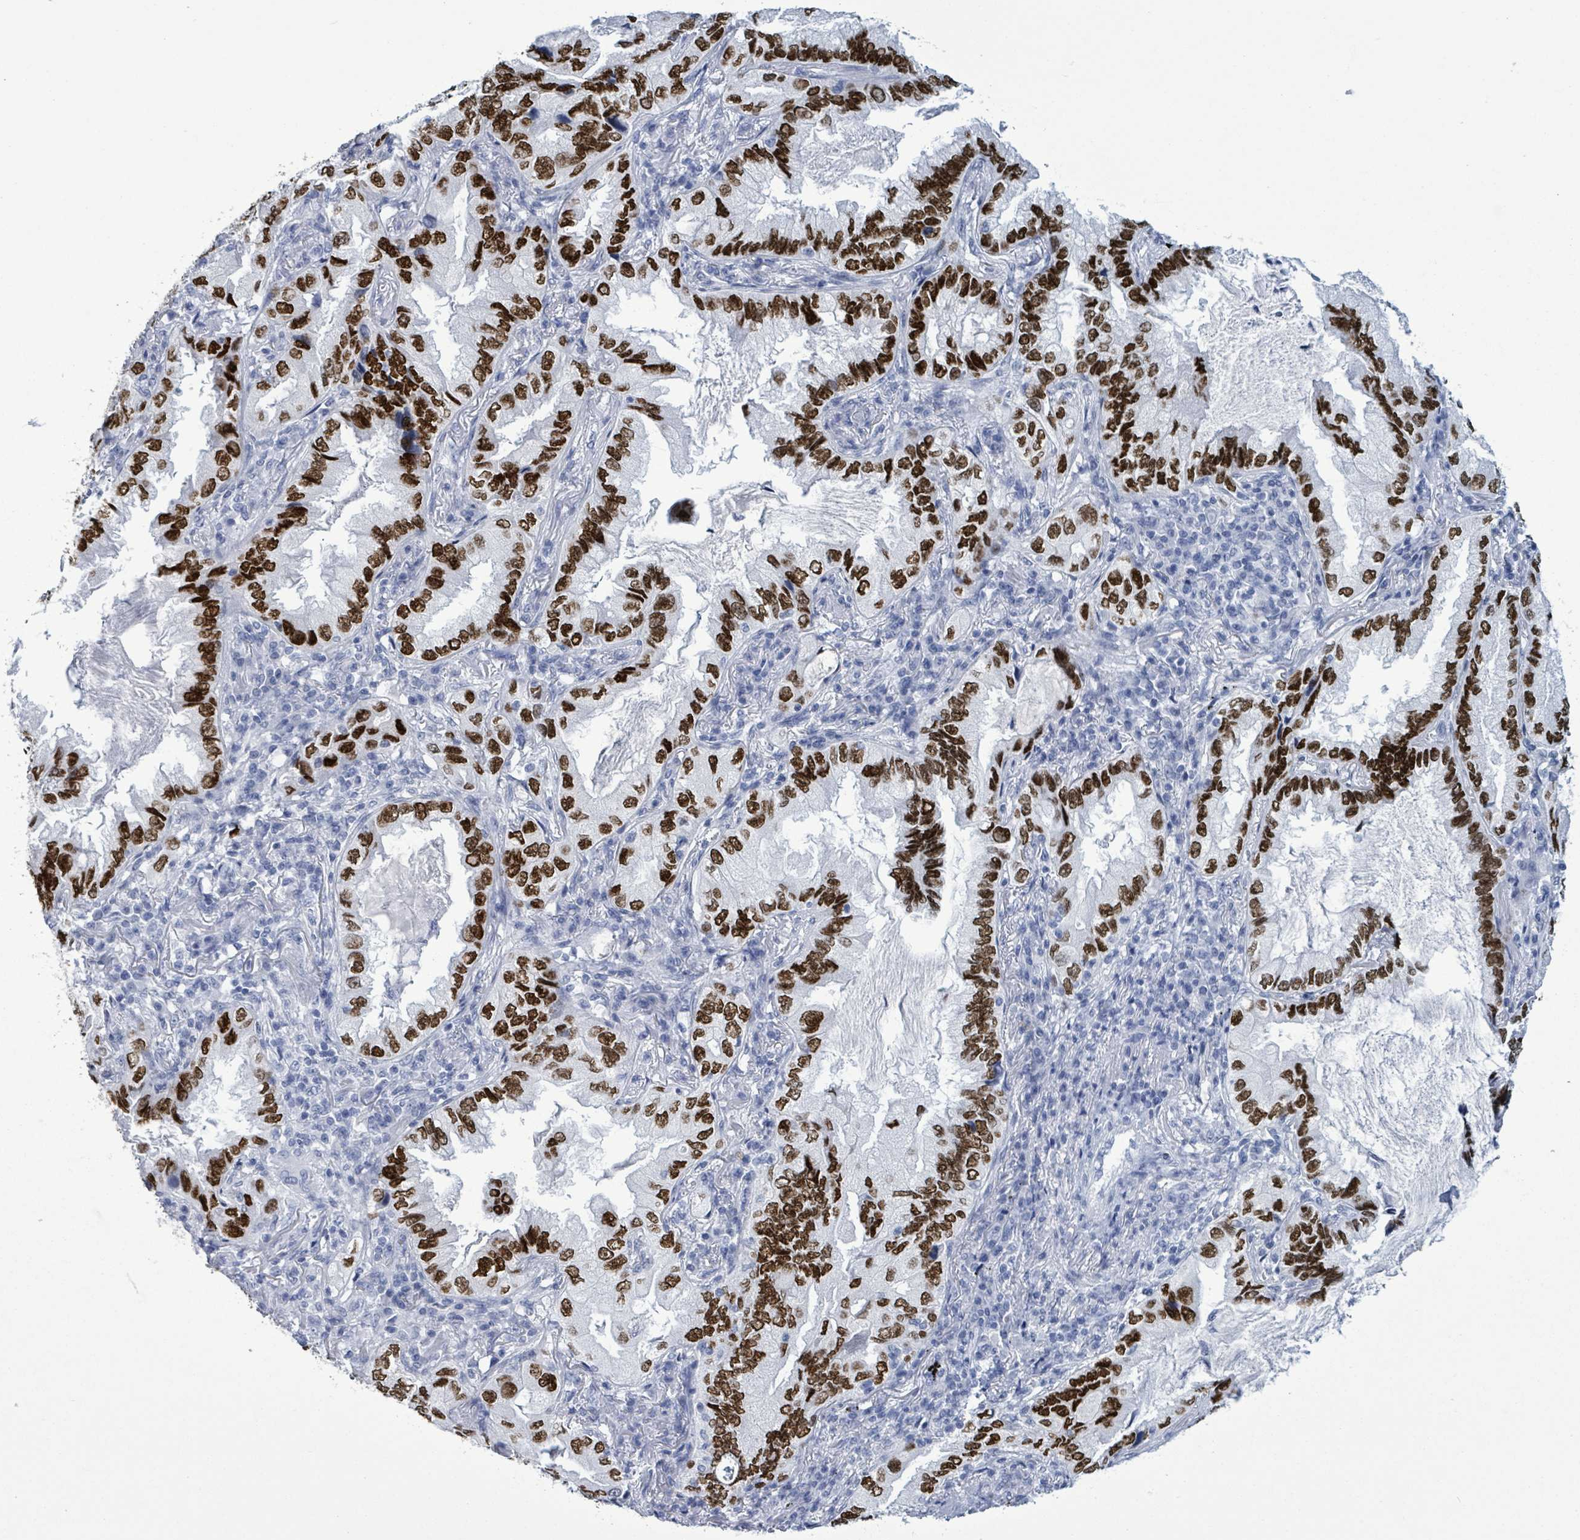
{"staining": {"intensity": "strong", "quantity": ">75%", "location": "nuclear"}, "tissue": "lung cancer", "cell_type": "Tumor cells", "image_type": "cancer", "snomed": [{"axis": "morphology", "description": "Adenocarcinoma, NOS"}, {"axis": "topography", "description": "Lung"}], "caption": "Lung adenocarcinoma stained with immunohistochemistry (IHC) displays strong nuclear expression in about >75% of tumor cells. The protein of interest is stained brown, and the nuclei are stained in blue (DAB IHC with brightfield microscopy, high magnification).", "gene": "NKX2-1", "patient": {"sex": "female", "age": 69}}